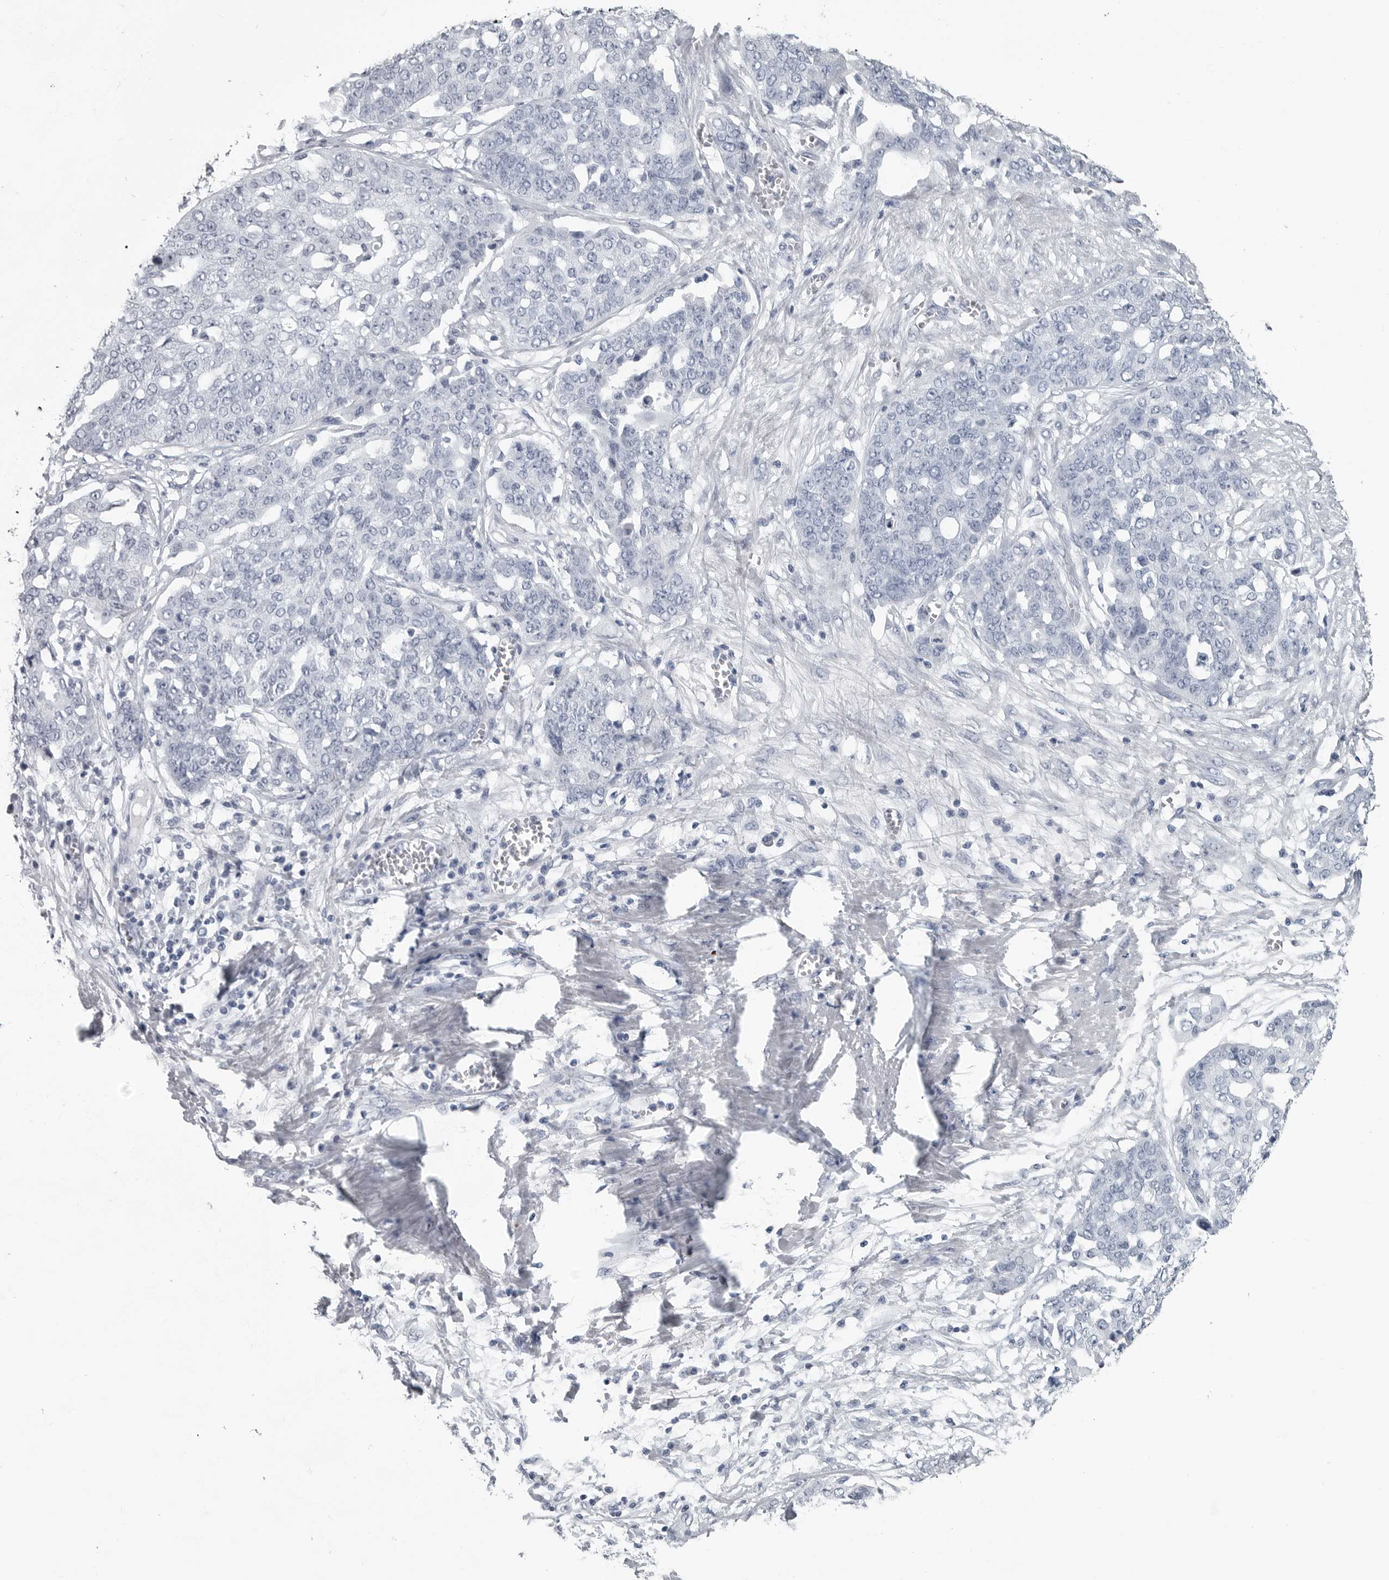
{"staining": {"intensity": "negative", "quantity": "none", "location": "none"}, "tissue": "ovarian cancer", "cell_type": "Tumor cells", "image_type": "cancer", "snomed": [{"axis": "morphology", "description": "Cystadenocarcinoma, serous, NOS"}, {"axis": "topography", "description": "Soft tissue"}, {"axis": "topography", "description": "Ovary"}], "caption": "Micrograph shows no significant protein positivity in tumor cells of serous cystadenocarcinoma (ovarian). Nuclei are stained in blue.", "gene": "AMPD1", "patient": {"sex": "female", "age": 57}}